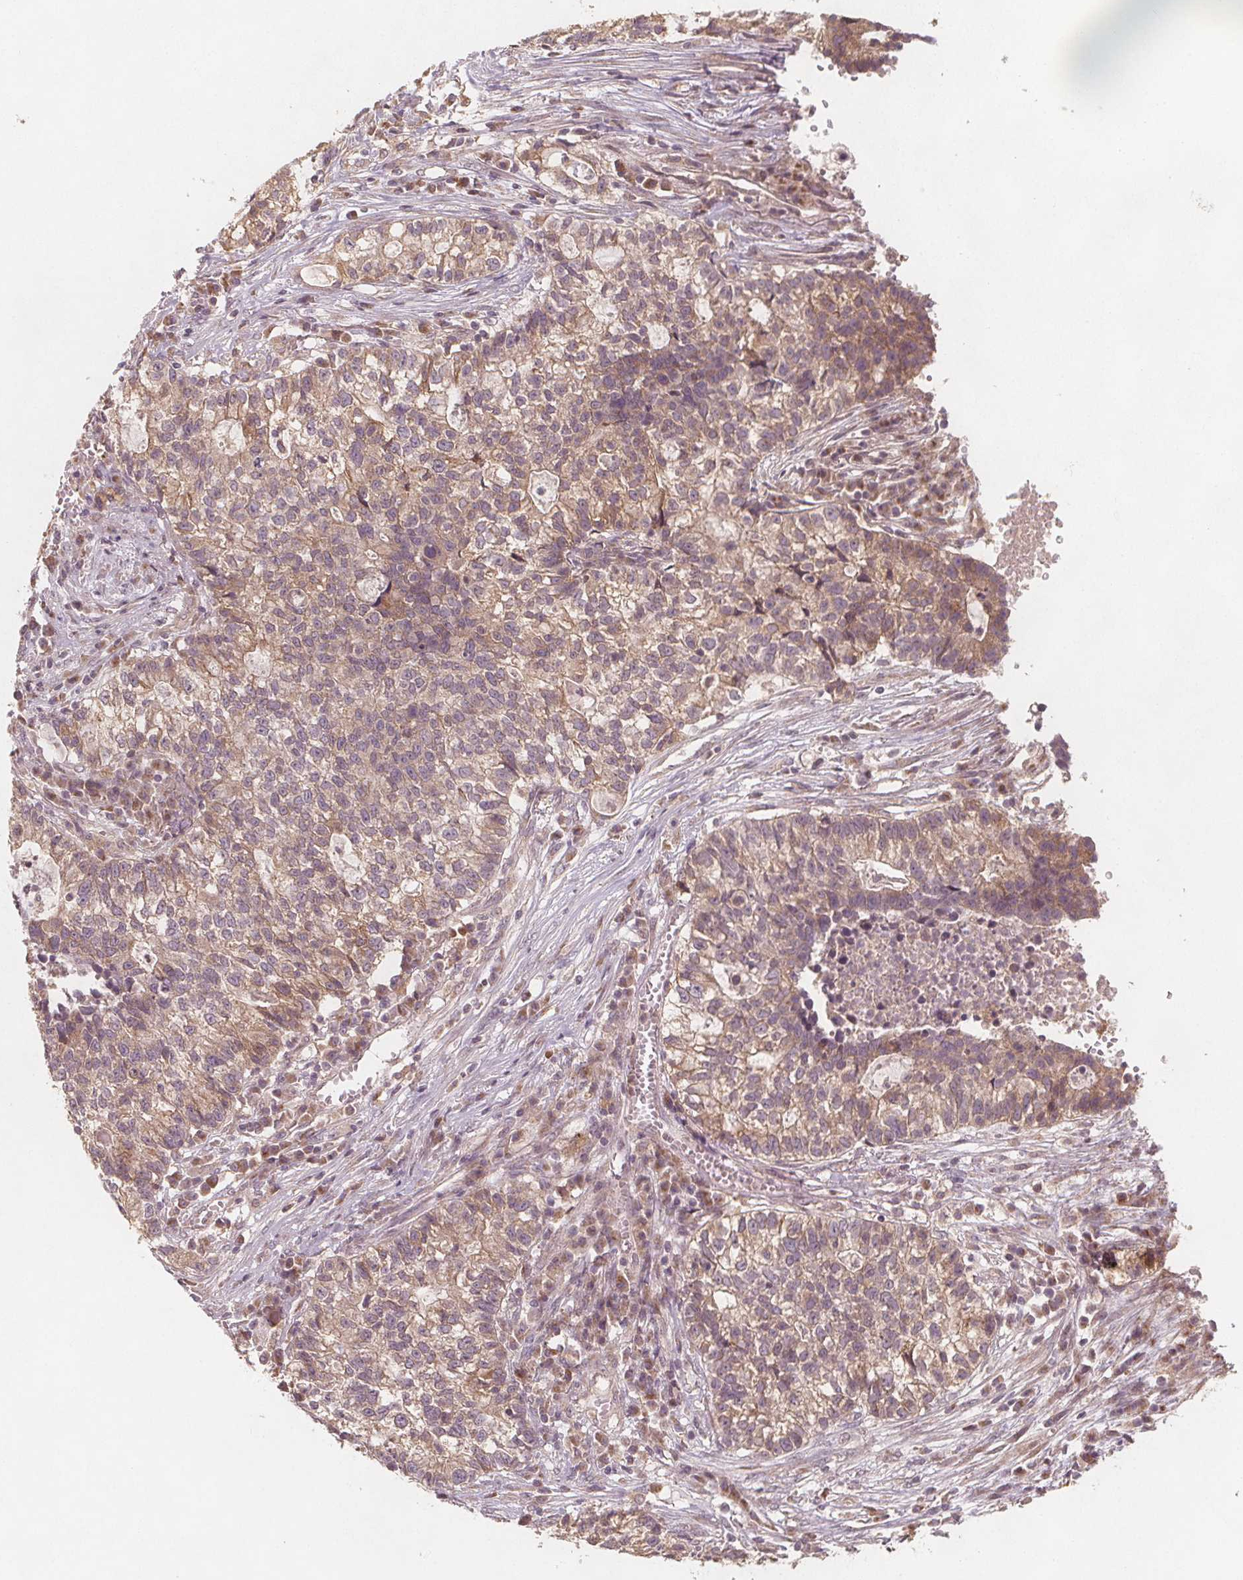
{"staining": {"intensity": "weak", "quantity": ">75%", "location": "cytoplasmic/membranous"}, "tissue": "lung cancer", "cell_type": "Tumor cells", "image_type": "cancer", "snomed": [{"axis": "morphology", "description": "Adenocarcinoma, NOS"}, {"axis": "topography", "description": "Lung"}], "caption": "High-magnification brightfield microscopy of adenocarcinoma (lung) stained with DAB (brown) and counterstained with hematoxylin (blue). tumor cells exhibit weak cytoplasmic/membranous staining is identified in about>75% of cells. The staining was performed using DAB to visualize the protein expression in brown, while the nuclei were stained in blue with hematoxylin (Magnification: 20x).", "gene": "NCSTN", "patient": {"sex": "male", "age": 57}}